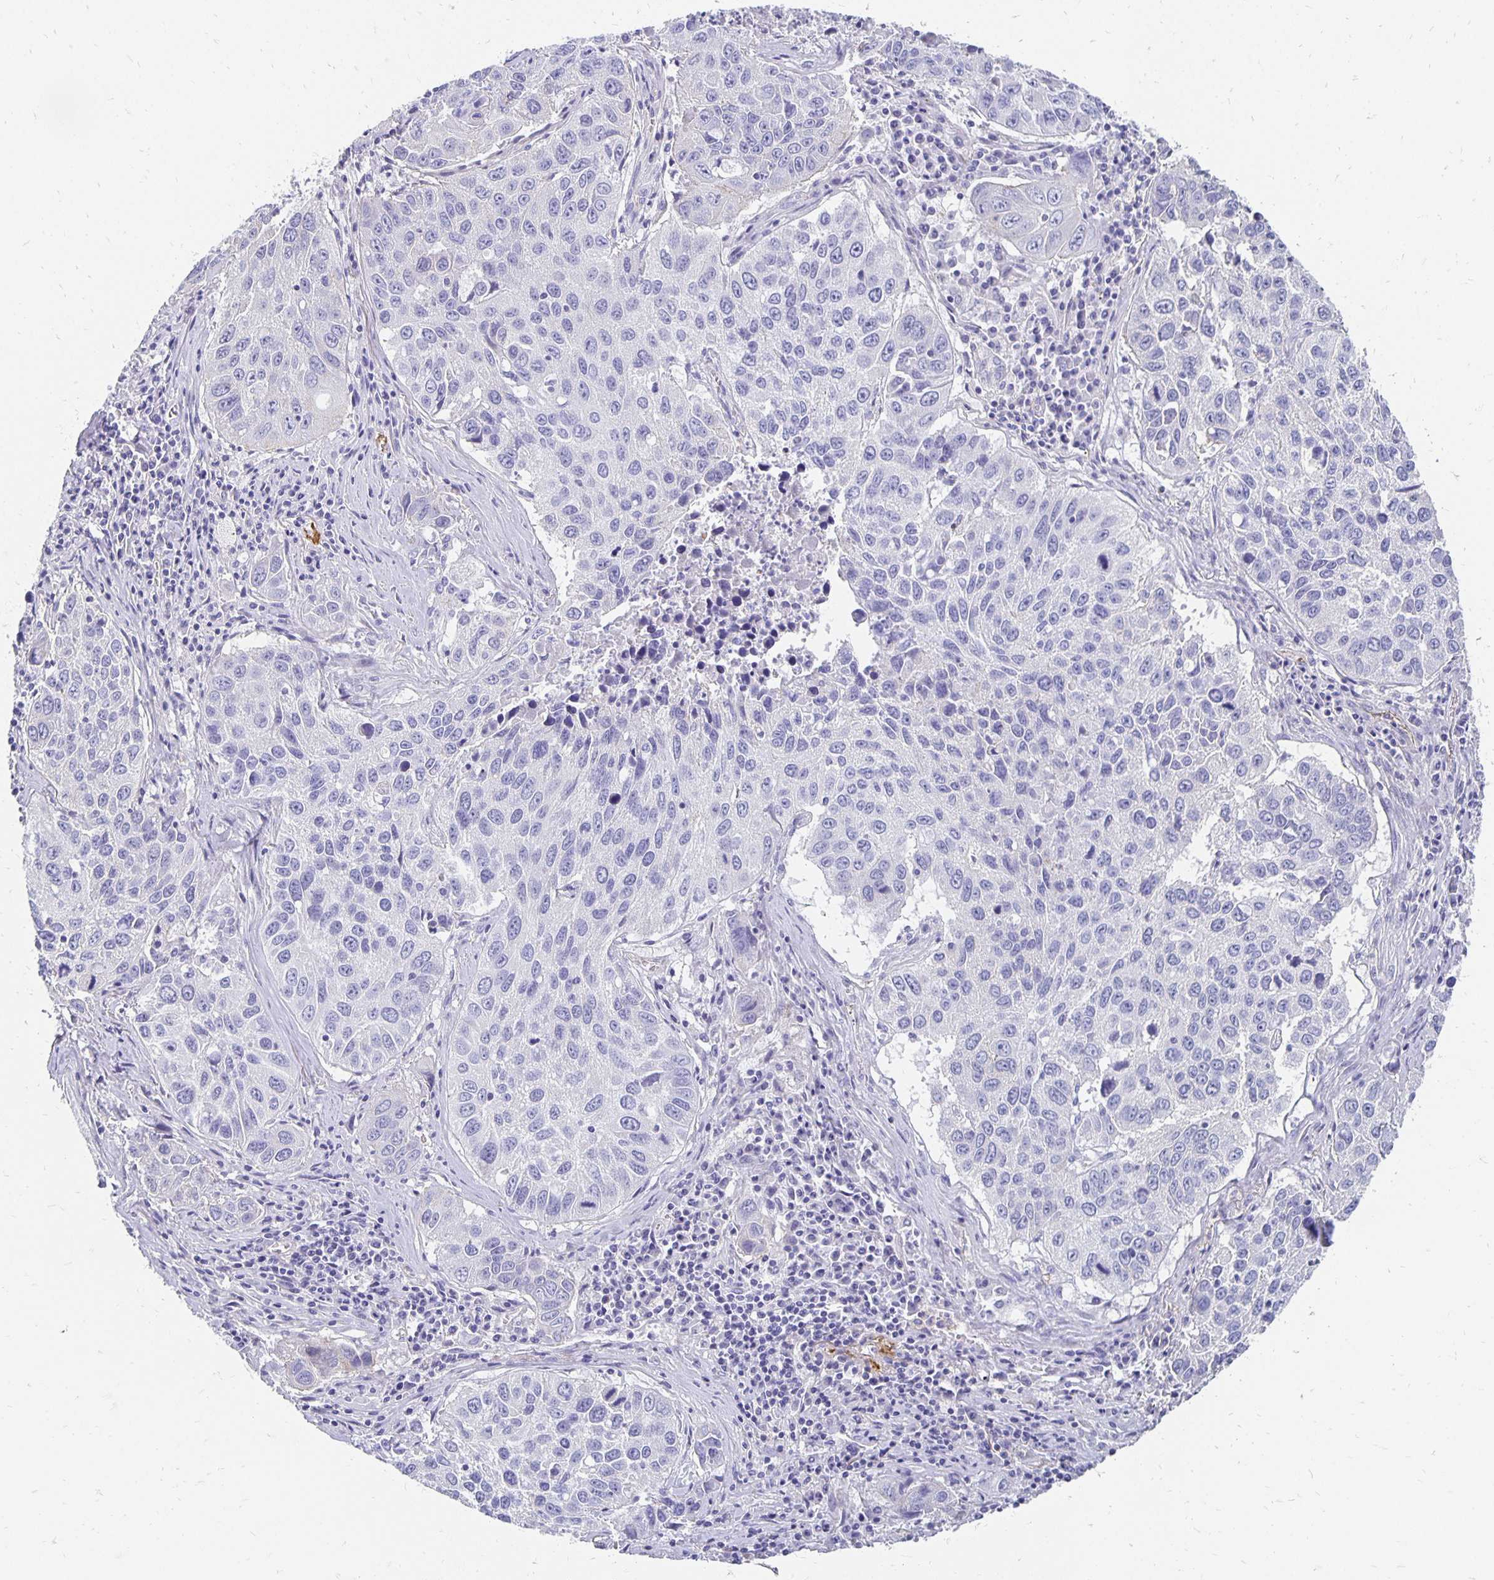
{"staining": {"intensity": "negative", "quantity": "none", "location": "none"}, "tissue": "lung cancer", "cell_type": "Tumor cells", "image_type": "cancer", "snomed": [{"axis": "morphology", "description": "Squamous cell carcinoma, NOS"}, {"axis": "topography", "description": "Lung"}], "caption": "A high-resolution image shows immunohistochemistry staining of squamous cell carcinoma (lung), which displays no significant positivity in tumor cells.", "gene": "APOB", "patient": {"sex": "female", "age": 61}}